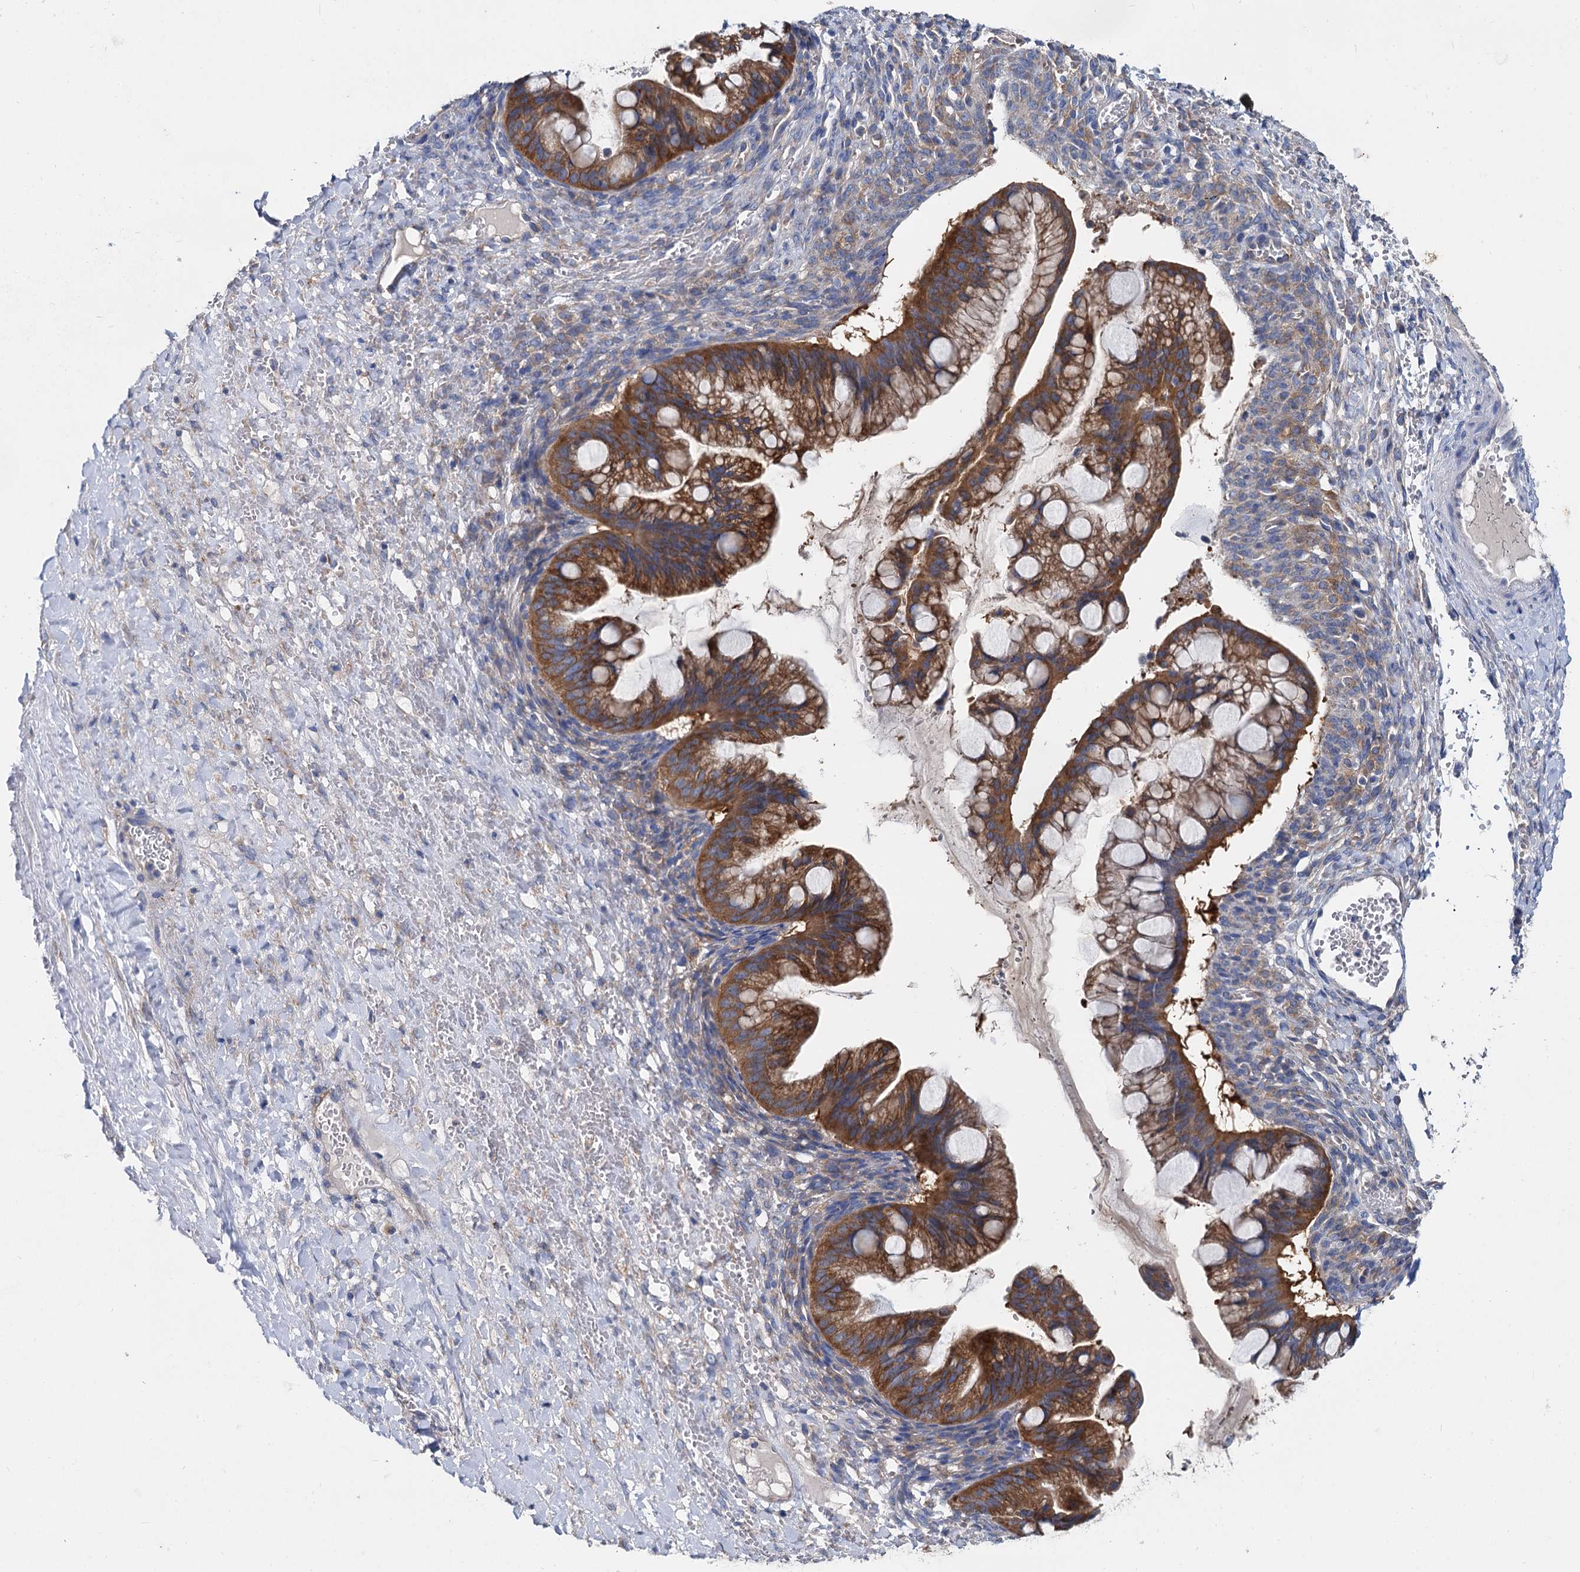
{"staining": {"intensity": "strong", "quantity": ">75%", "location": "cytoplasmic/membranous"}, "tissue": "ovarian cancer", "cell_type": "Tumor cells", "image_type": "cancer", "snomed": [{"axis": "morphology", "description": "Cystadenocarcinoma, mucinous, NOS"}, {"axis": "topography", "description": "Ovary"}], "caption": "Tumor cells exhibit strong cytoplasmic/membranous positivity in about >75% of cells in ovarian cancer.", "gene": "QARS1", "patient": {"sex": "female", "age": 73}}